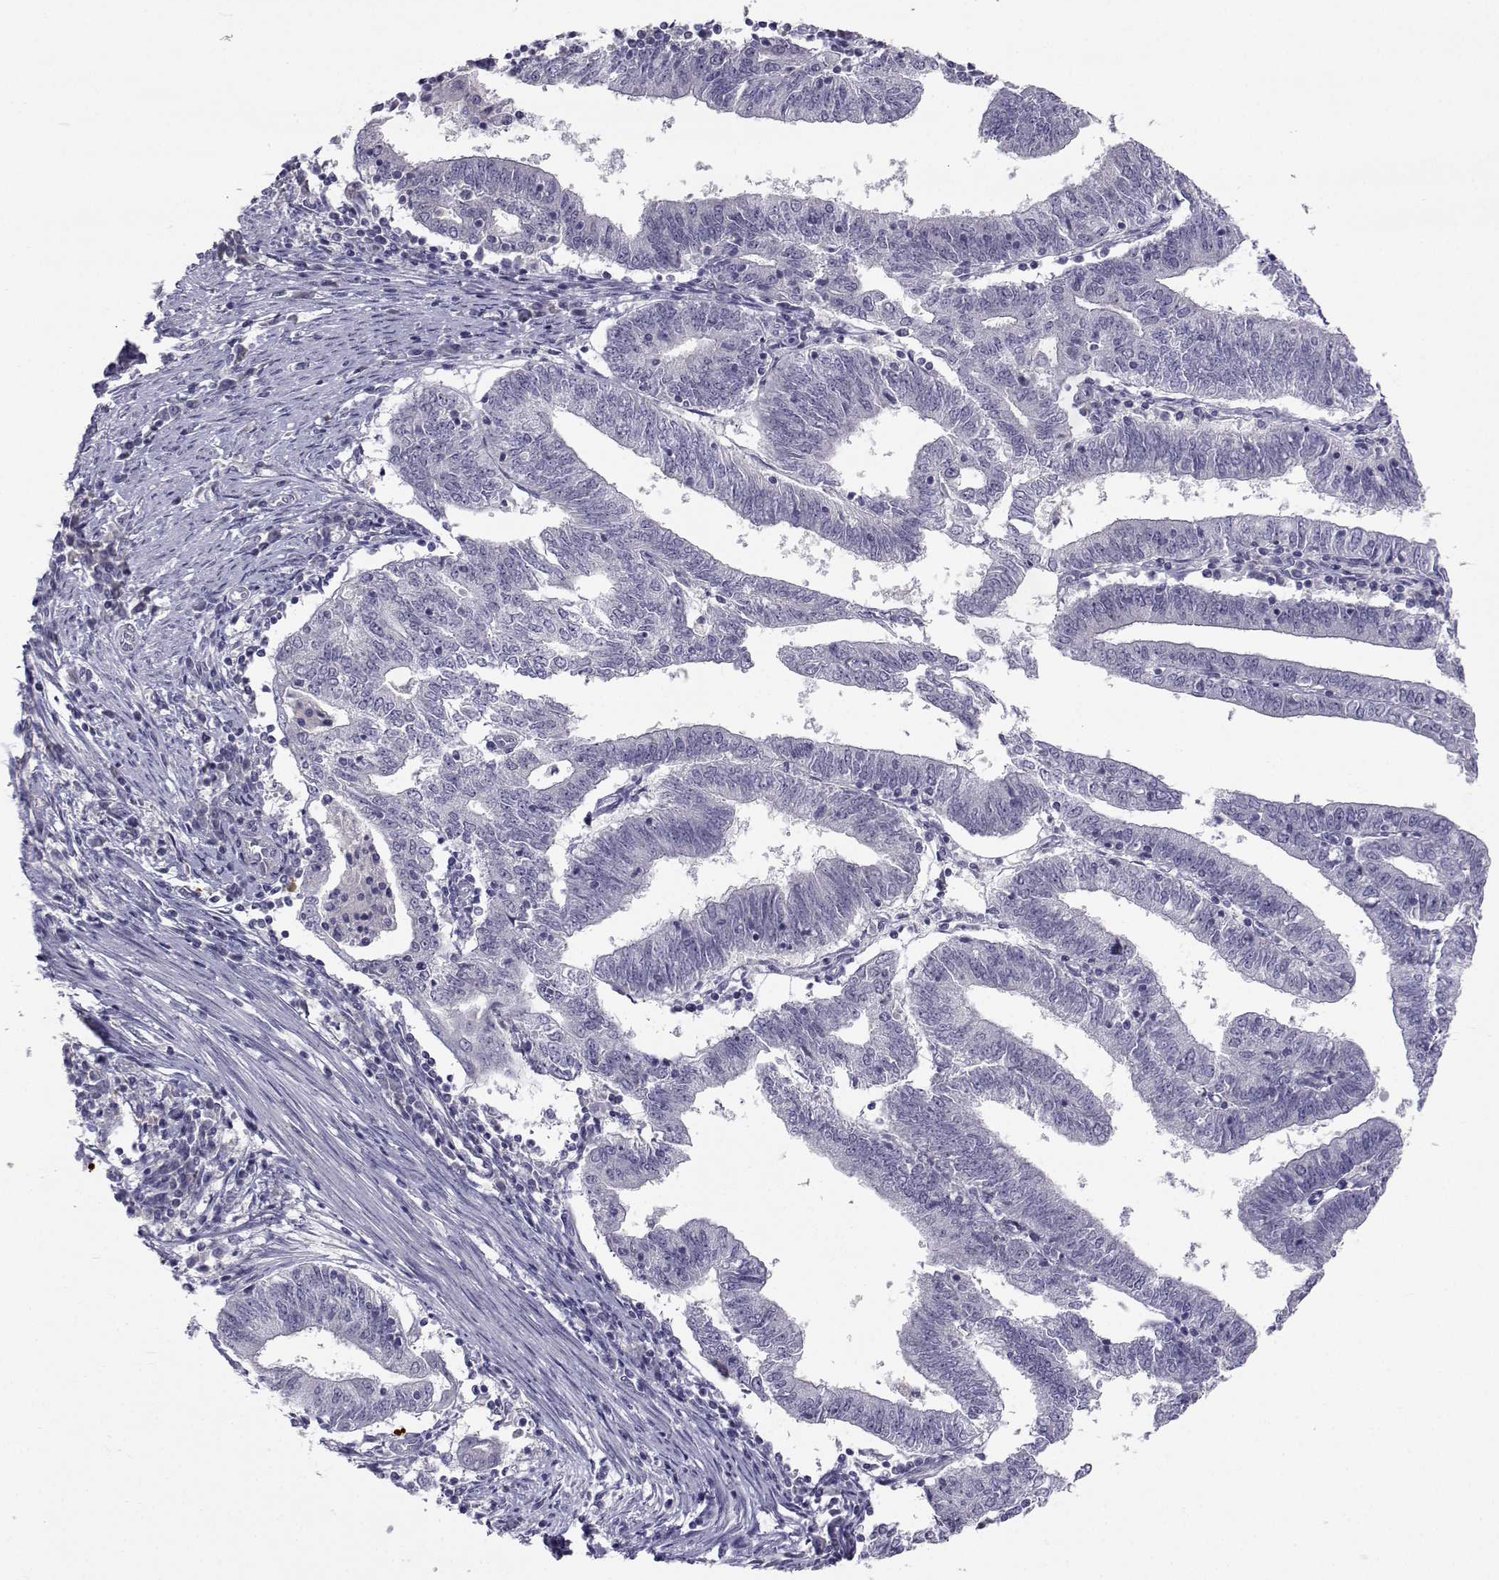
{"staining": {"intensity": "negative", "quantity": "none", "location": "none"}, "tissue": "endometrial cancer", "cell_type": "Tumor cells", "image_type": "cancer", "snomed": [{"axis": "morphology", "description": "Adenocarcinoma, NOS"}, {"axis": "topography", "description": "Endometrium"}], "caption": "The micrograph reveals no staining of tumor cells in endometrial adenocarcinoma. The staining was performed using DAB to visualize the protein expression in brown, while the nuclei were stained in blue with hematoxylin (Magnification: 20x).", "gene": "SLC6A3", "patient": {"sex": "female", "age": 82}}